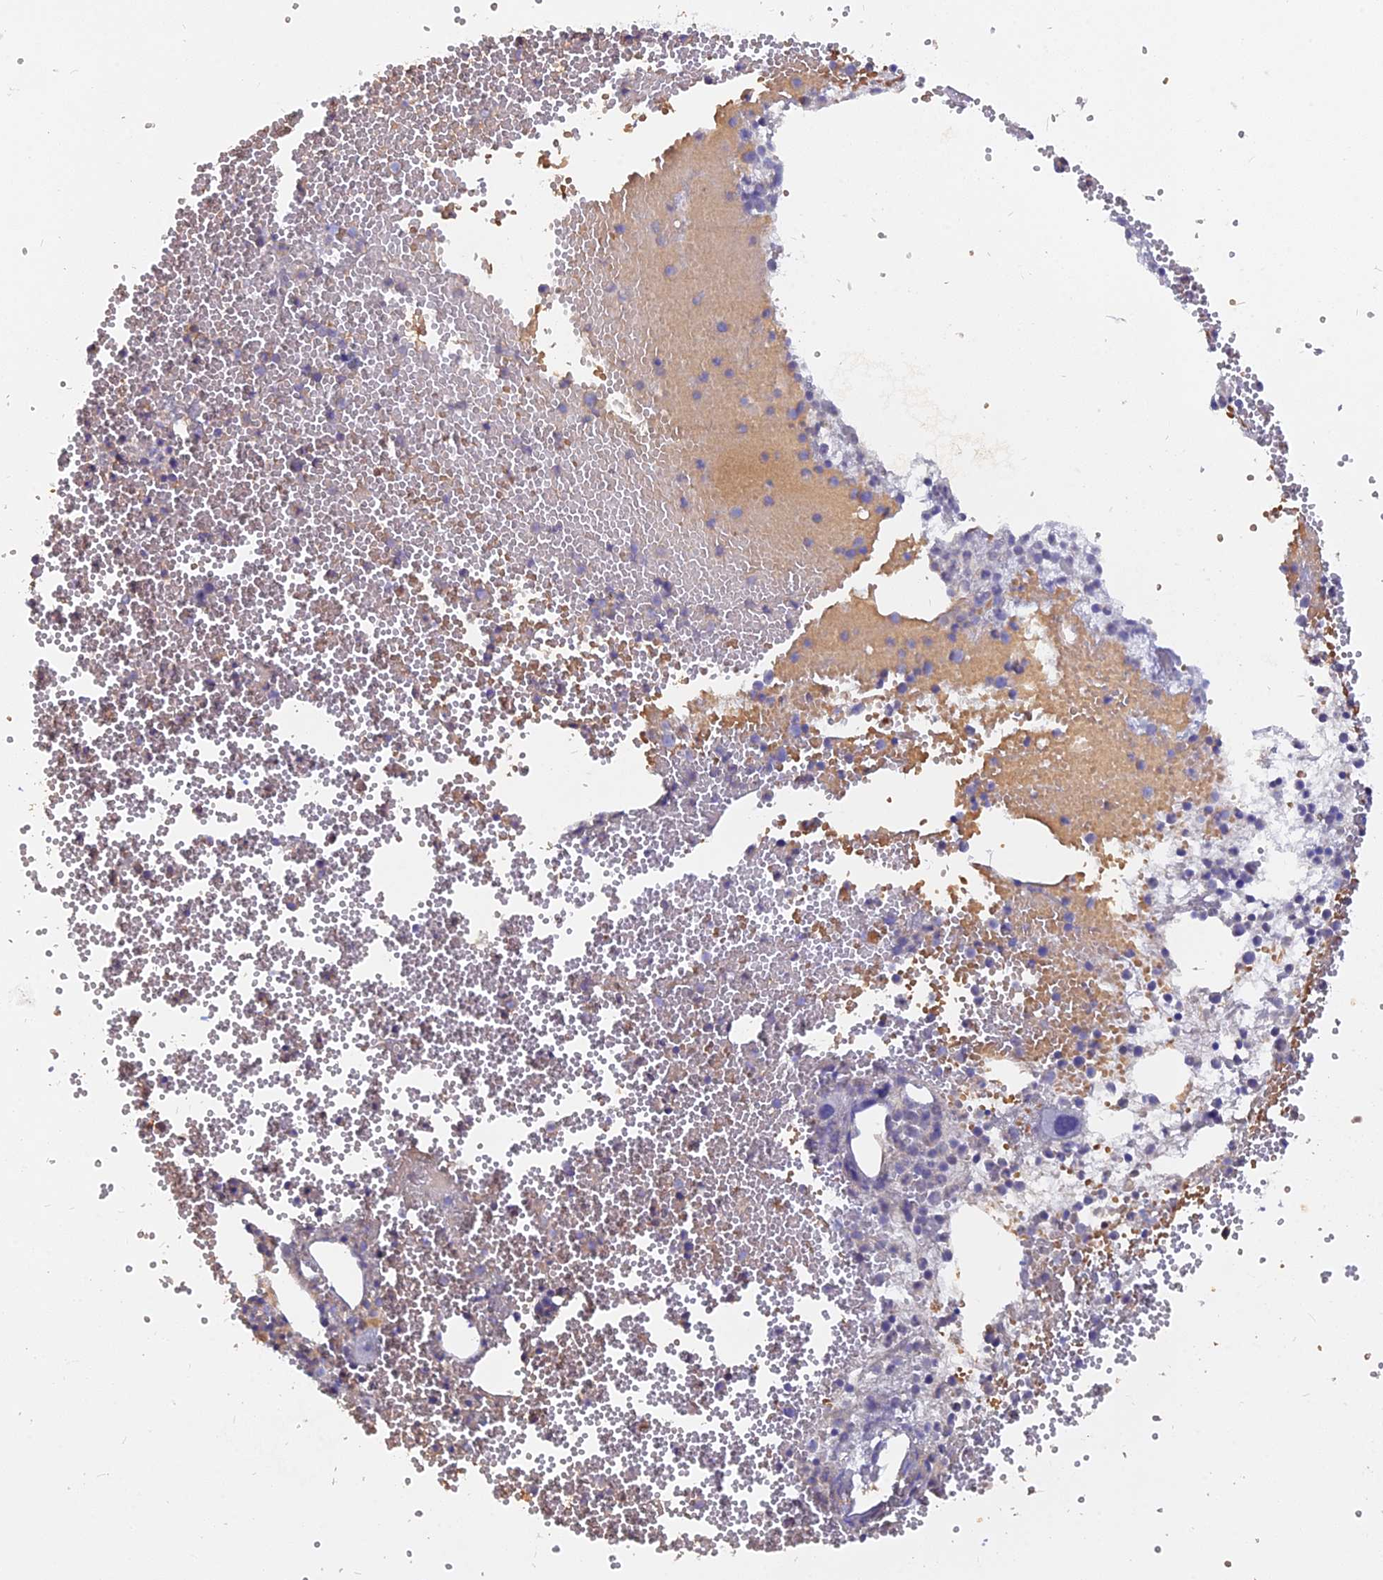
{"staining": {"intensity": "moderate", "quantity": "<25%", "location": "cytoplasmic/membranous"}, "tissue": "bone marrow", "cell_type": "Hematopoietic cells", "image_type": "normal", "snomed": [{"axis": "morphology", "description": "Normal tissue, NOS"}, {"axis": "topography", "description": "Bone marrow"}], "caption": "High-magnification brightfield microscopy of normal bone marrow stained with DAB (3,3'-diaminobenzidine) (brown) and counterstained with hematoxylin (blue). hematopoietic cells exhibit moderate cytoplasmic/membranous expression is present in about<25% of cells.", "gene": "CACNA1B", "patient": {"sex": "female", "age": 77}}